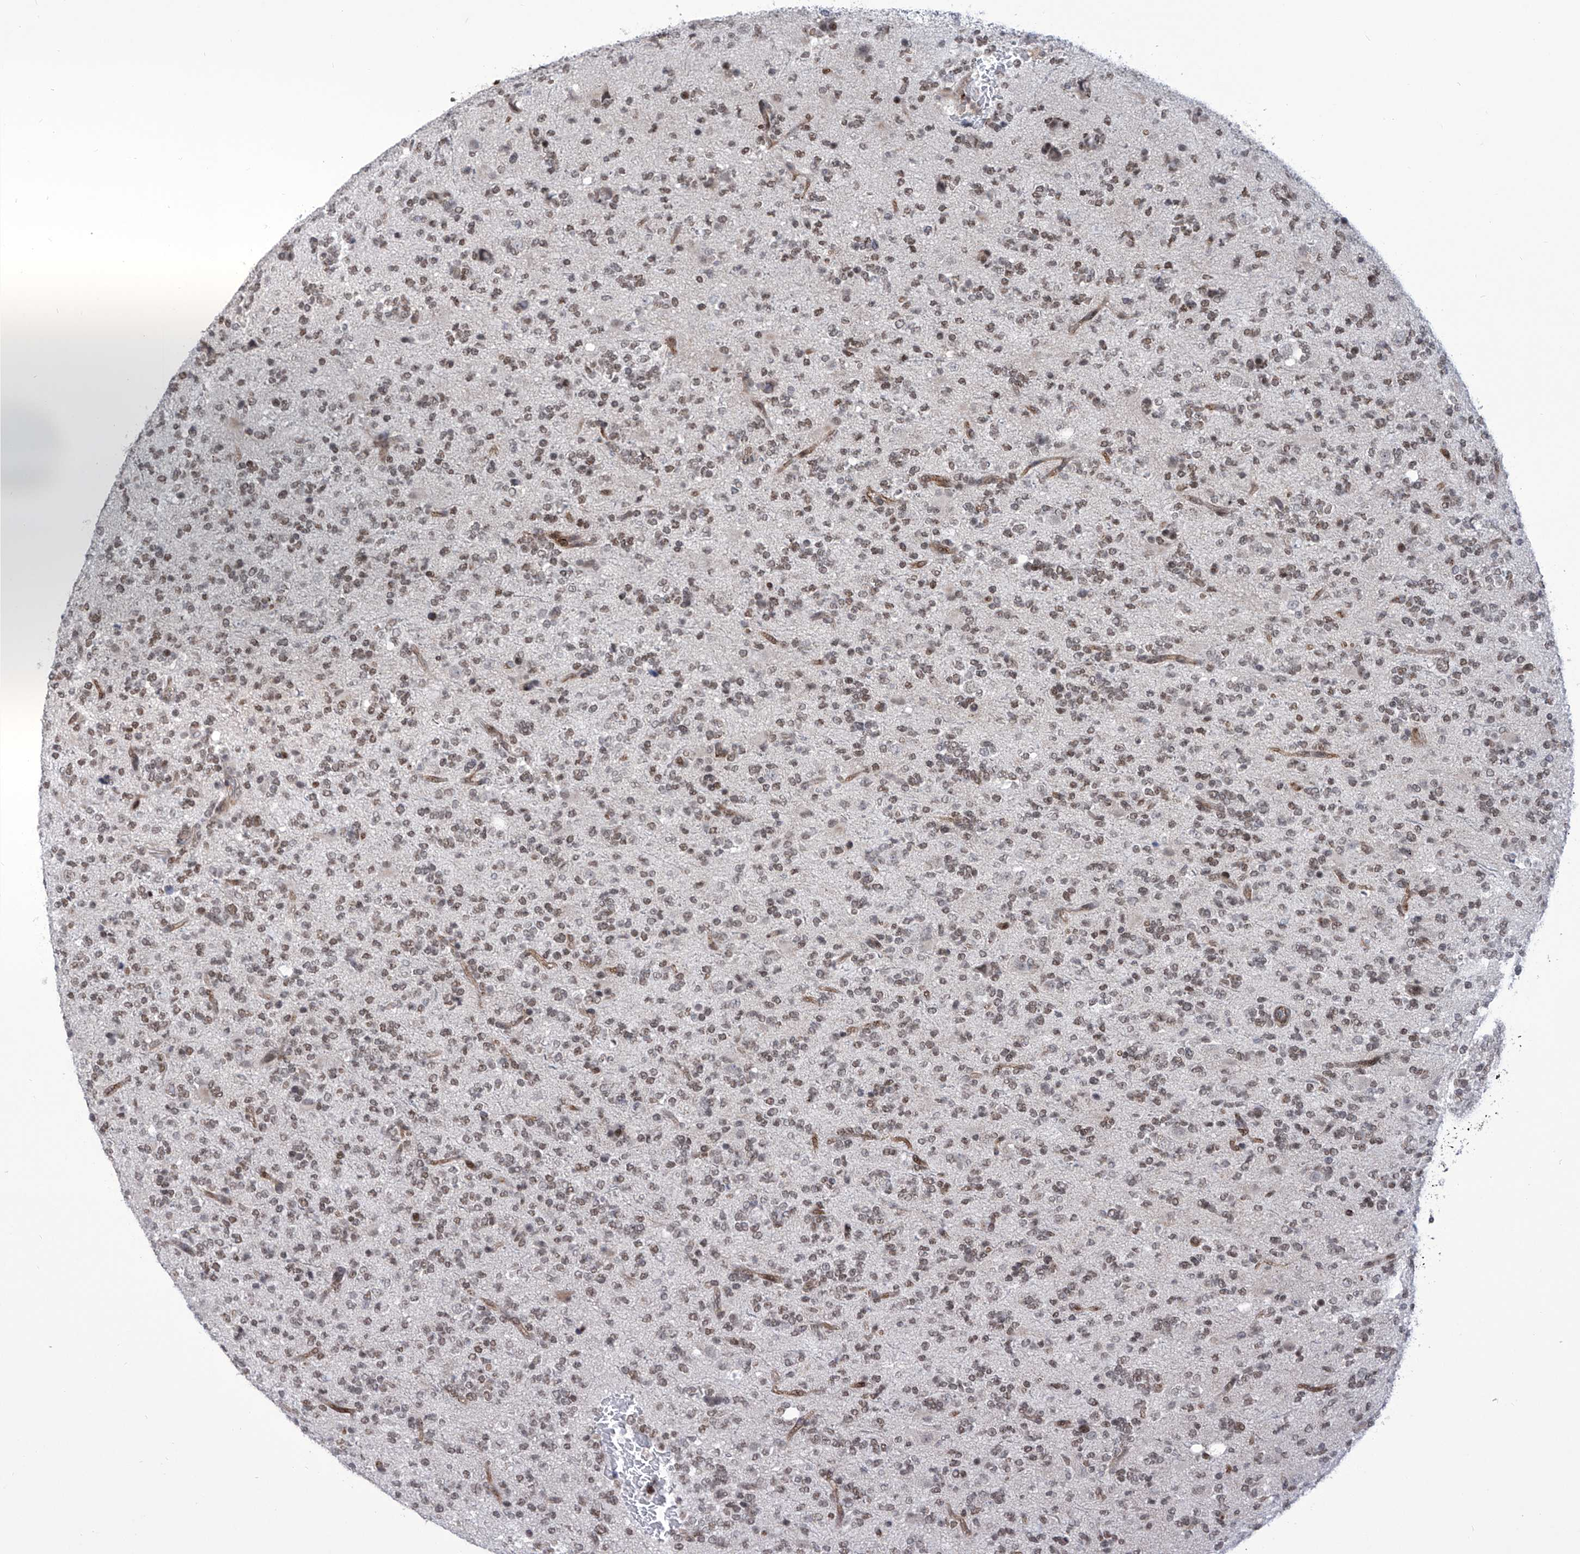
{"staining": {"intensity": "weak", "quantity": ">75%", "location": "nuclear"}, "tissue": "glioma", "cell_type": "Tumor cells", "image_type": "cancer", "snomed": [{"axis": "morphology", "description": "Glioma, malignant, High grade"}, {"axis": "topography", "description": "Brain"}], "caption": "A brown stain labels weak nuclear staining of a protein in glioma tumor cells.", "gene": "CEP290", "patient": {"sex": "female", "age": 62}}